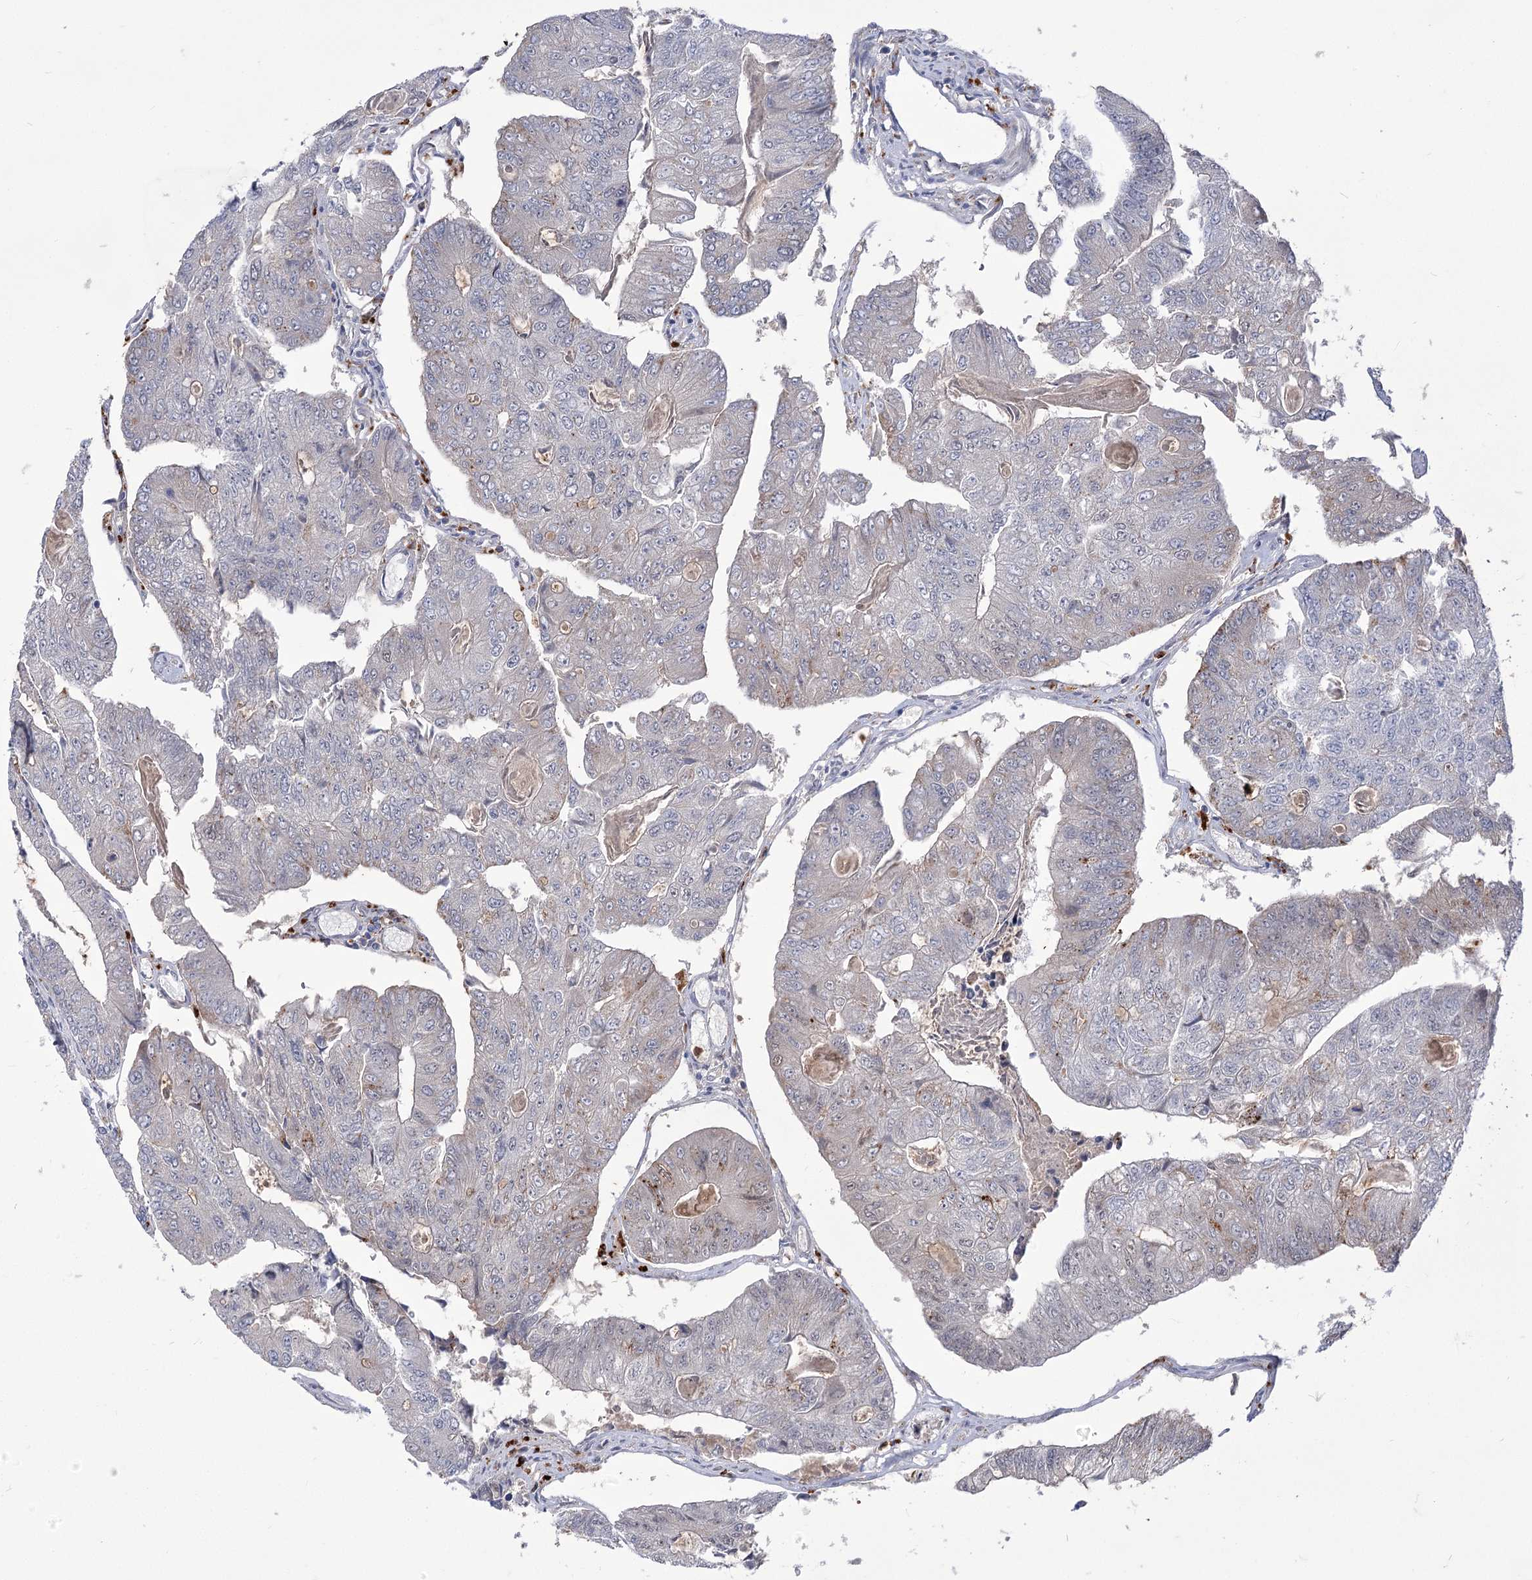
{"staining": {"intensity": "negative", "quantity": "none", "location": "none"}, "tissue": "colorectal cancer", "cell_type": "Tumor cells", "image_type": "cancer", "snomed": [{"axis": "morphology", "description": "Adenocarcinoma, NOS"}, {"axis": "topography", "description": "Colon"}], "caption": "Colorectal adenocarcinoma was stained to show a protein in brown. There is no significant positivity in tumor cells.", "gene": "SIAE", "patient": {"sex": "female", "age": 67}}